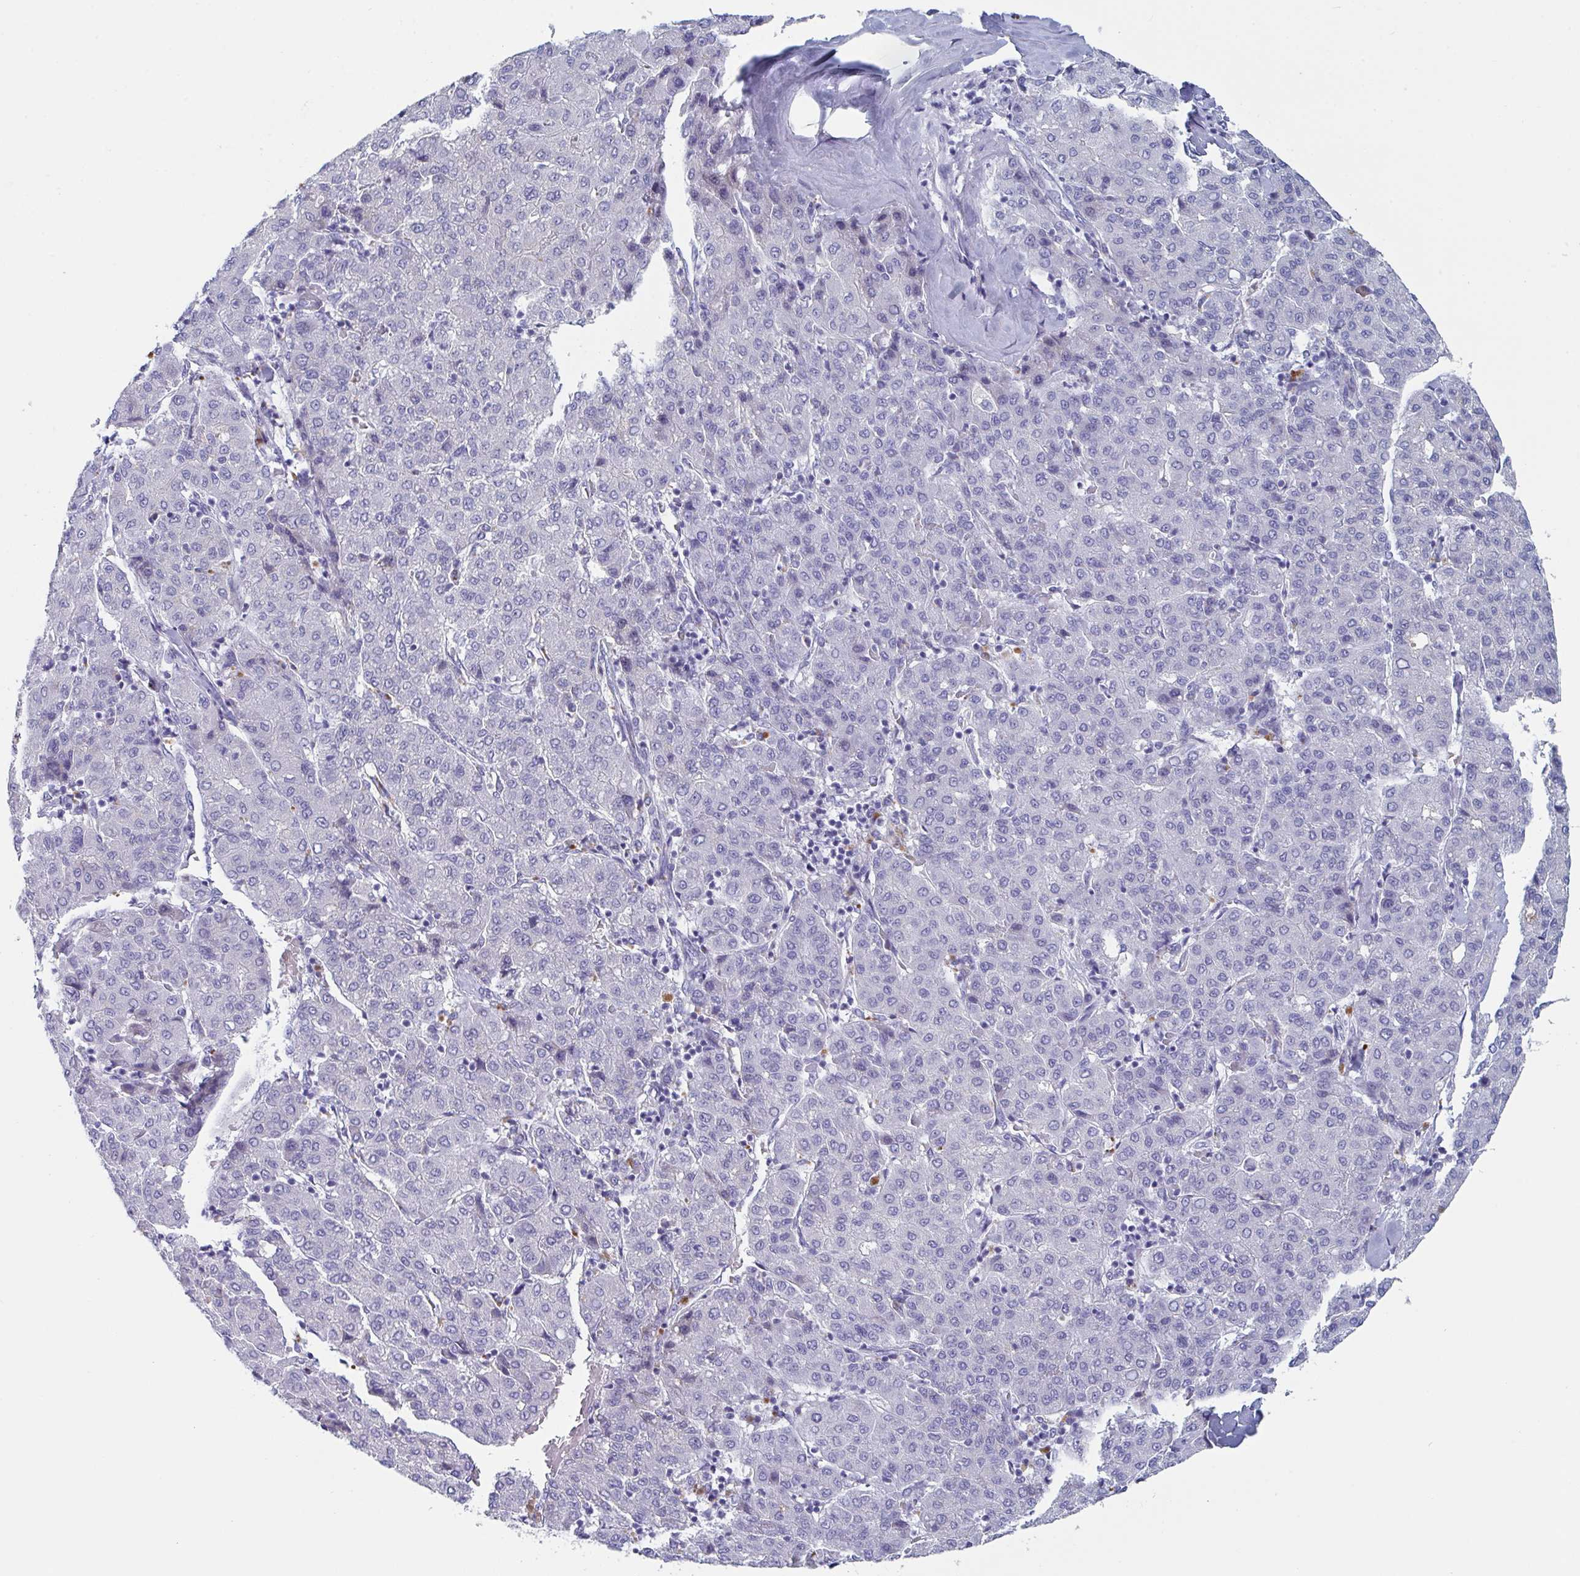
{"staining": {"intensity": "negative", "quantity": "none", "location": "none"}, "tissue": "liver cancer", "cell_type": "Tumor cells", "image_type": "cancer", "snomed": [{"axis": "morphology", "description": "Carcinoma, Hepatocellular, NOS"}, {"axis": "topography", "description": "Liver"}], "caption": "There is no significant positivity in tumor cells of liver cancer (hepatocellular carcinoma).", "gene": "NT5C3B", "patient": {"sex": "male", "age": 65}}